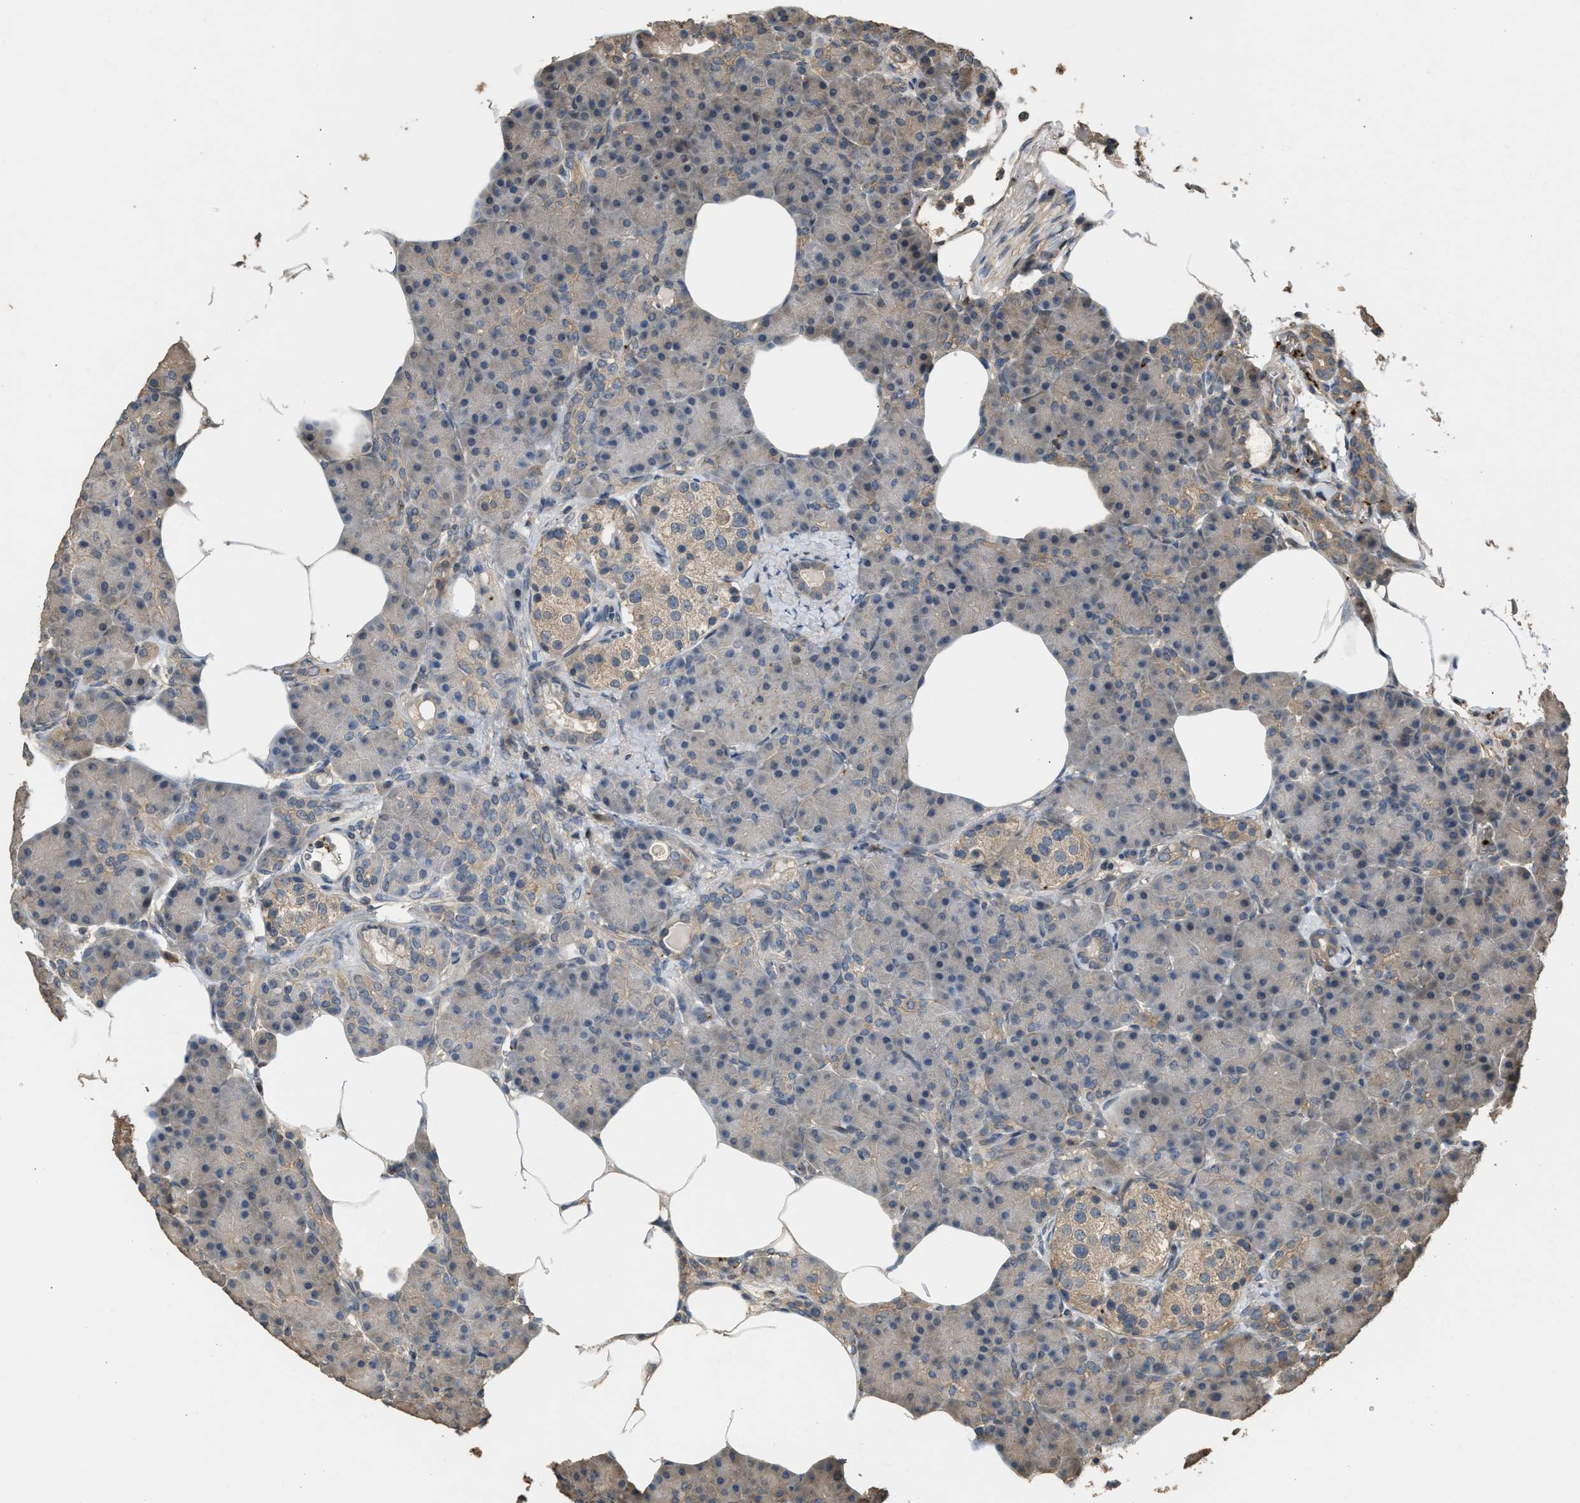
{"staining": {"intensity": "negative", "quantity": "none", "location": "none"}, "tissue": "pancreas", "cell_type": "Exocrine glandular cells", "image_type": "normal", "snomed": [{"axis": "morphology", "description": "Normal tissue, NOS"}, {"axis": "topography", "description": "Pancreas"}], "caption": "Exocrine glandular cells are negative for protein expression in unremarkable human pancreas. (DAB immunohistochemistry visualized using brightfield microscopy, high magnification).", "gene": "ARHGDIA", "patient": {"sex": "female", "age": 70}}